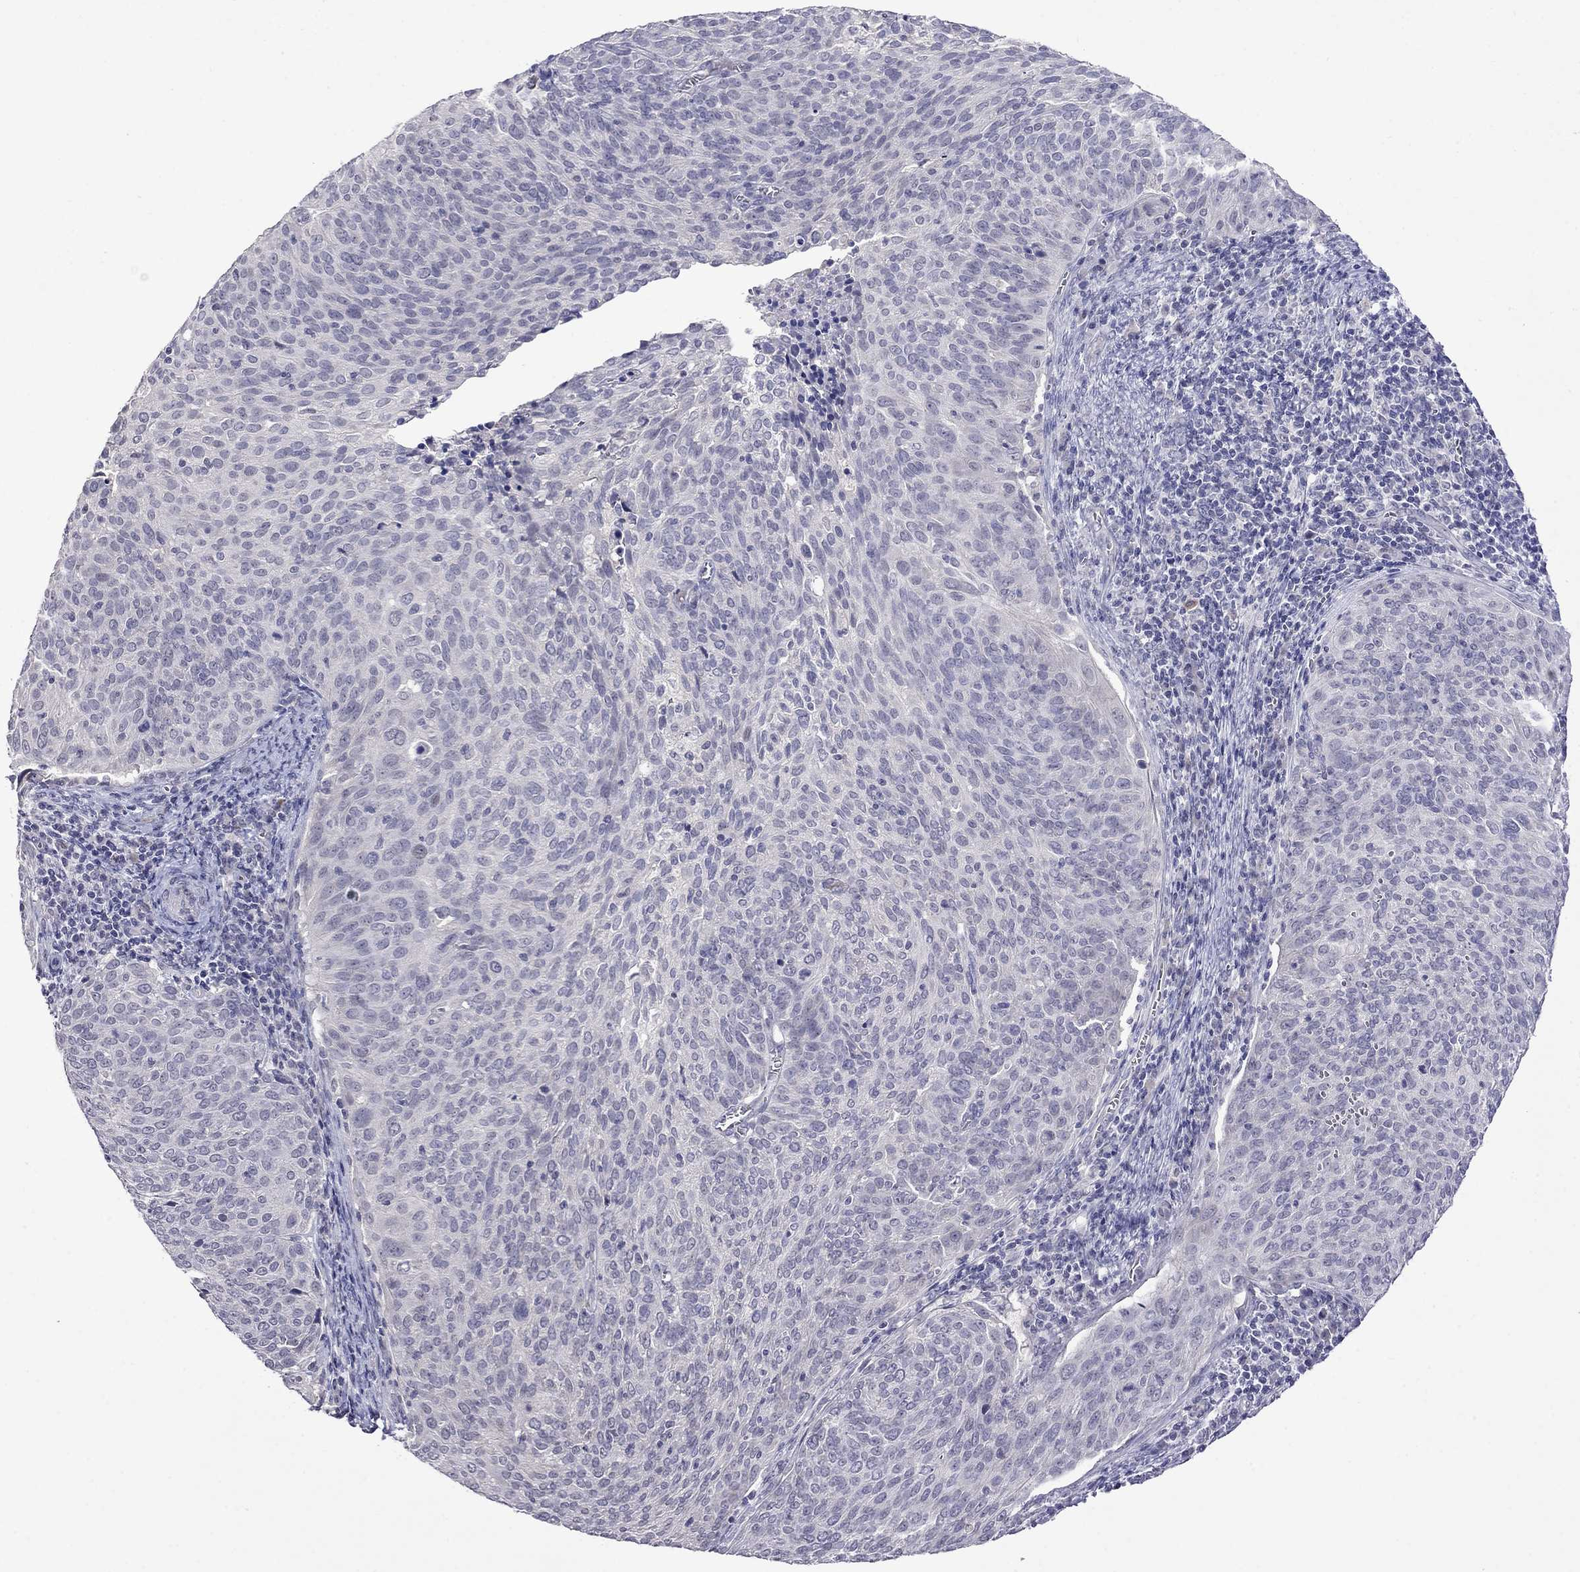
{"staining": {"intensity": "negative", "quantity": "none", "location": "none"}, "tissue": "cervical cancer", "cell_type": "Tumor cells", "image_type": "cancer", "snomed": [{"axis": "morphology", "description": "Squamous cell carcinoma, NOS"}, {"axis": "topography", "description": "Cervix"}], "caption": "This is a histopathology image of immunohistochemistry (IHC) staining of cervical cancer (squamous cell carcinoma), which shows no positivity in tumor cells.", "gene": "STAR", "patient": {"sex": "female", "age": 39}}